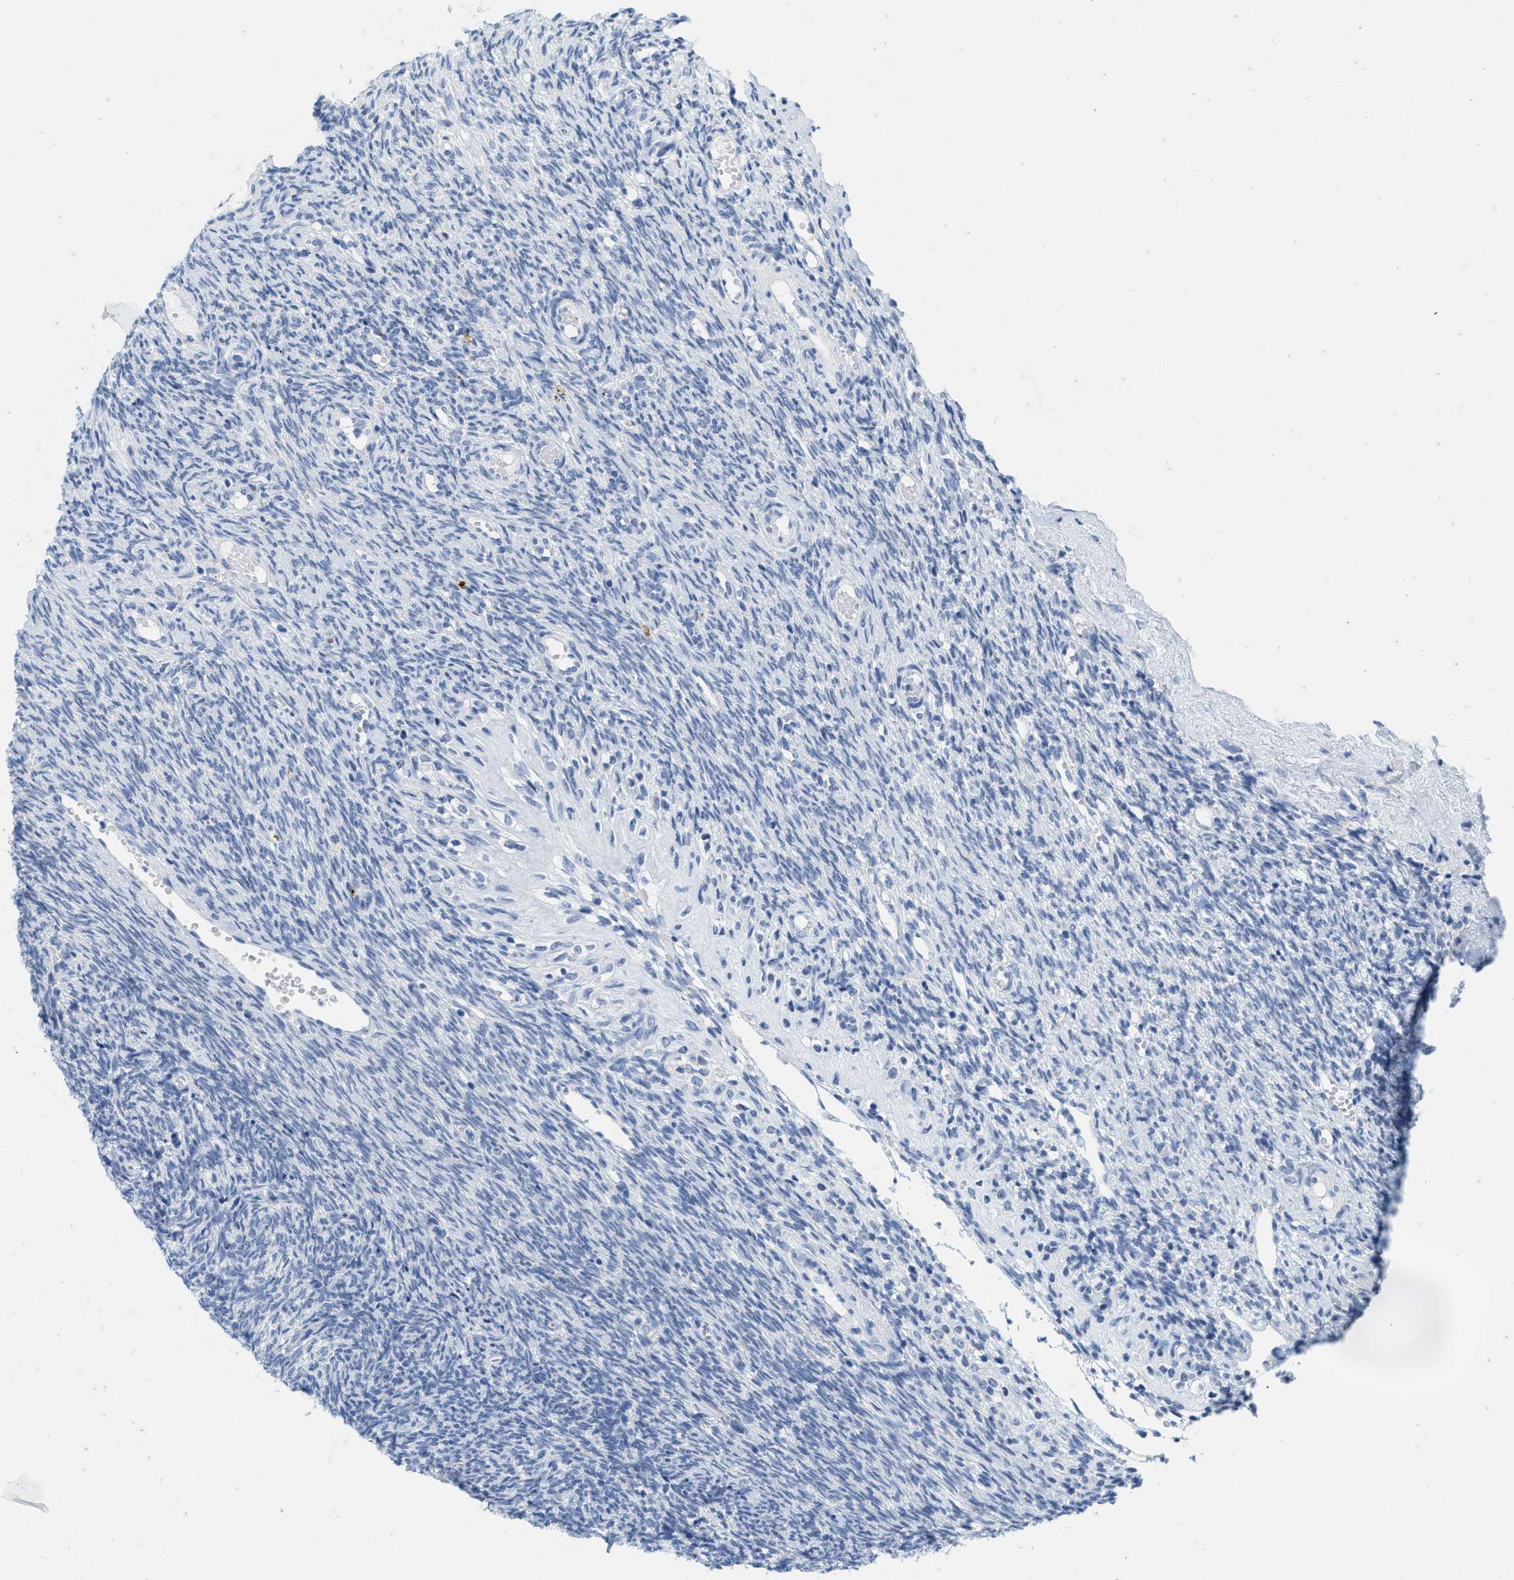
{"staining": {"intensity": "negative", "quantity": "none", "location": "none"}, "tissue": "tonsil", "cell_type": "Germinal center cells", "image_type": "normal", "snomed": [{"axis": "morphology", "description": "Normal tissue, NOS"}, {"axis": "topography", "description": "Tonsil"}], "caption": "The histopathology image shows no significant expression in germinal center cells of tonsil. The staining is performed using DAB brown chromogen with nuclei counter-stained in using hematoxylin.", "gene": "ABCB11", "patient": {"sex": "male", "age": 37}}